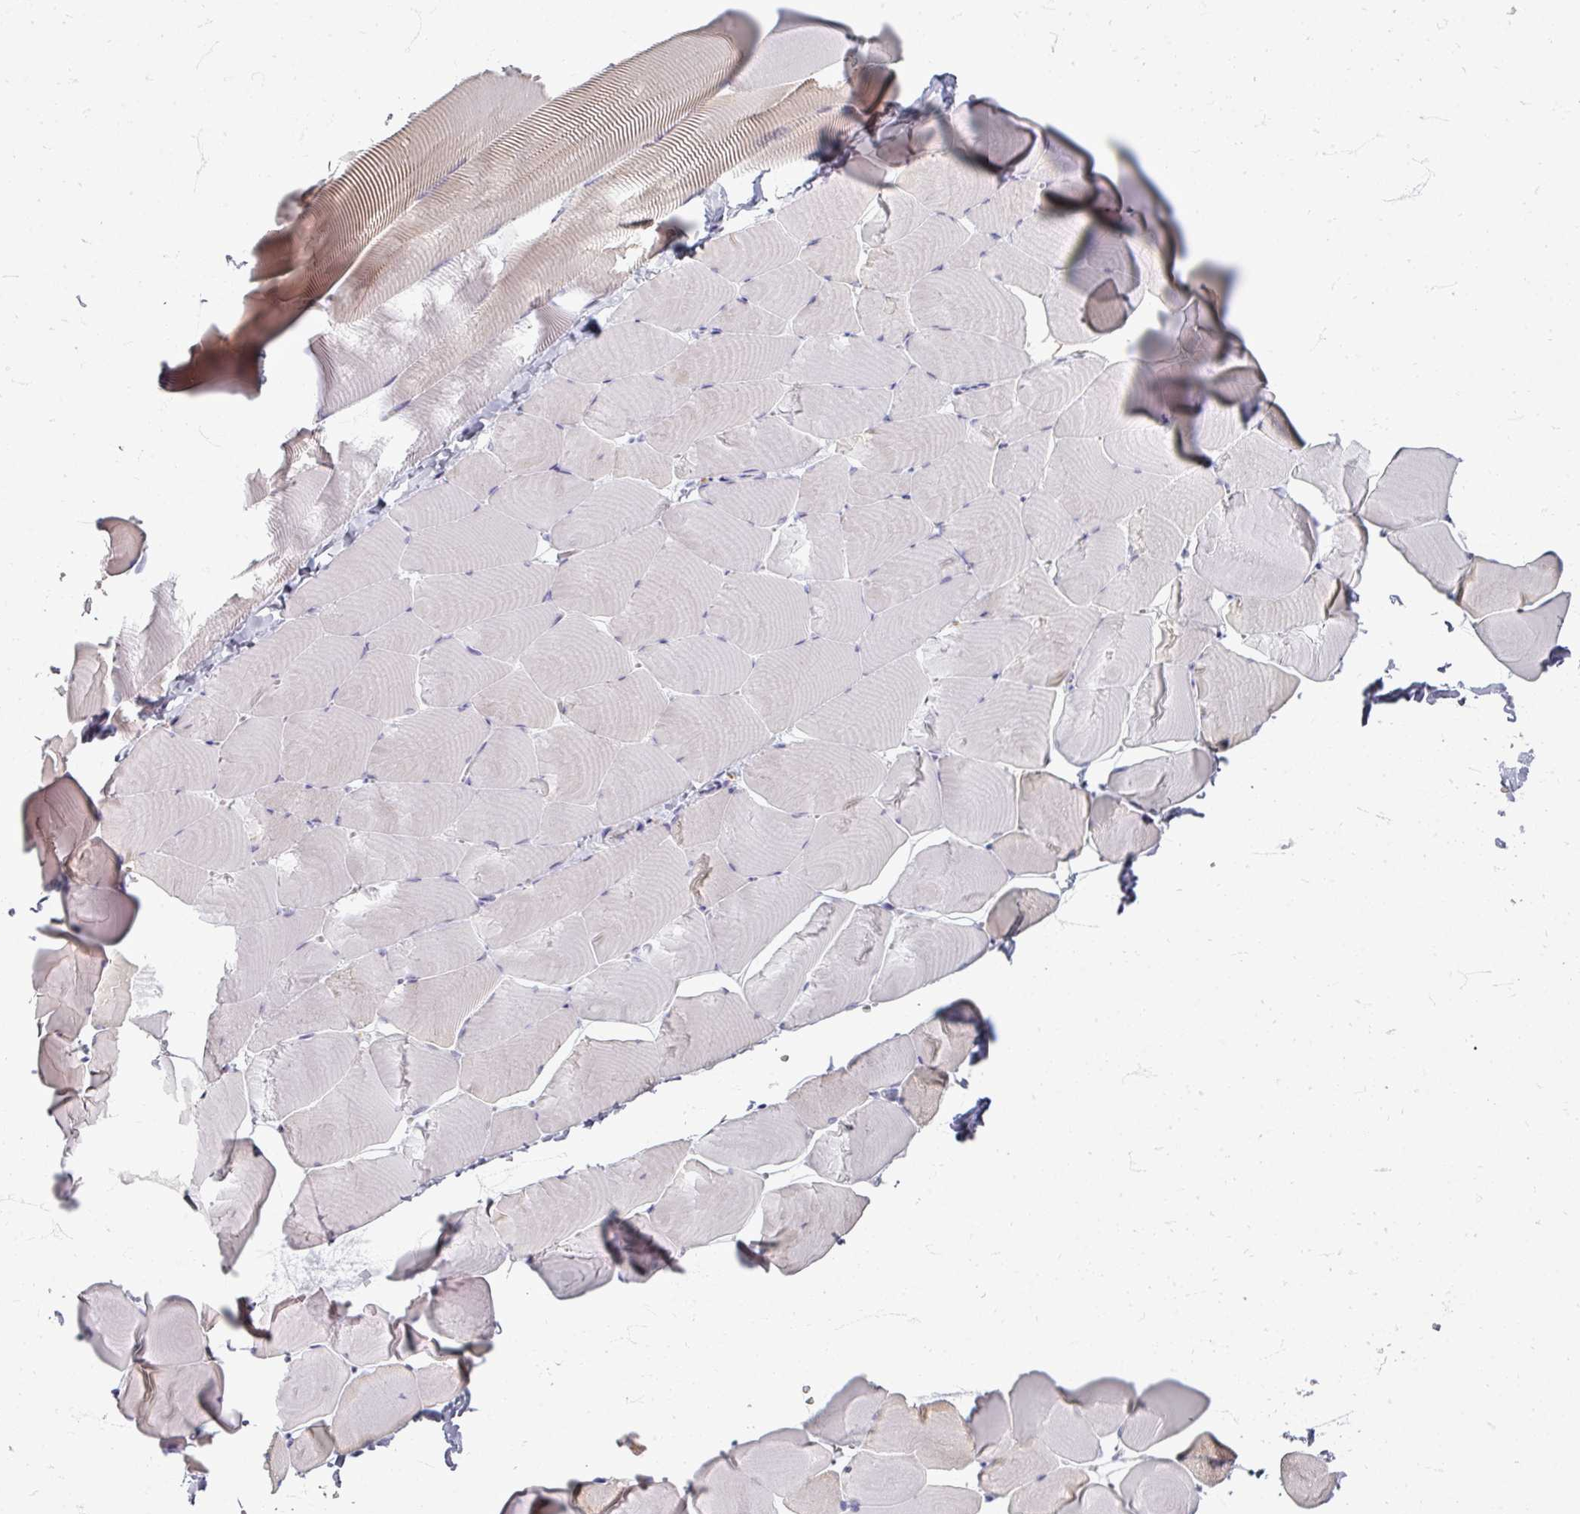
{"staining": {"intensity": "moderate", "quantity": "<25%", "location": "cytoplasmic/membranous"}, "tissue": "skeletal muscle", "cell_type": "Myocytes", "image_type": "normal", "snomed": [{"axis": "morphology", "description": "Normal tissue, NOS"}, {"axis": "topography", "description": "Skeletal muscle"}], "caption": "Protein analysis of unremarkable skeletal muscle demonstrates moderate cytoplasmic/membranous staining in approximately <25% of myocytes. Using DAB (3,3'-diaminobenzidine) (brown) and hematoxylin (blue) stains, captured at high magnification using brightfield microscopy.", "gene": "ZNF878", "patient": {"sex": "male", "age": 25}}